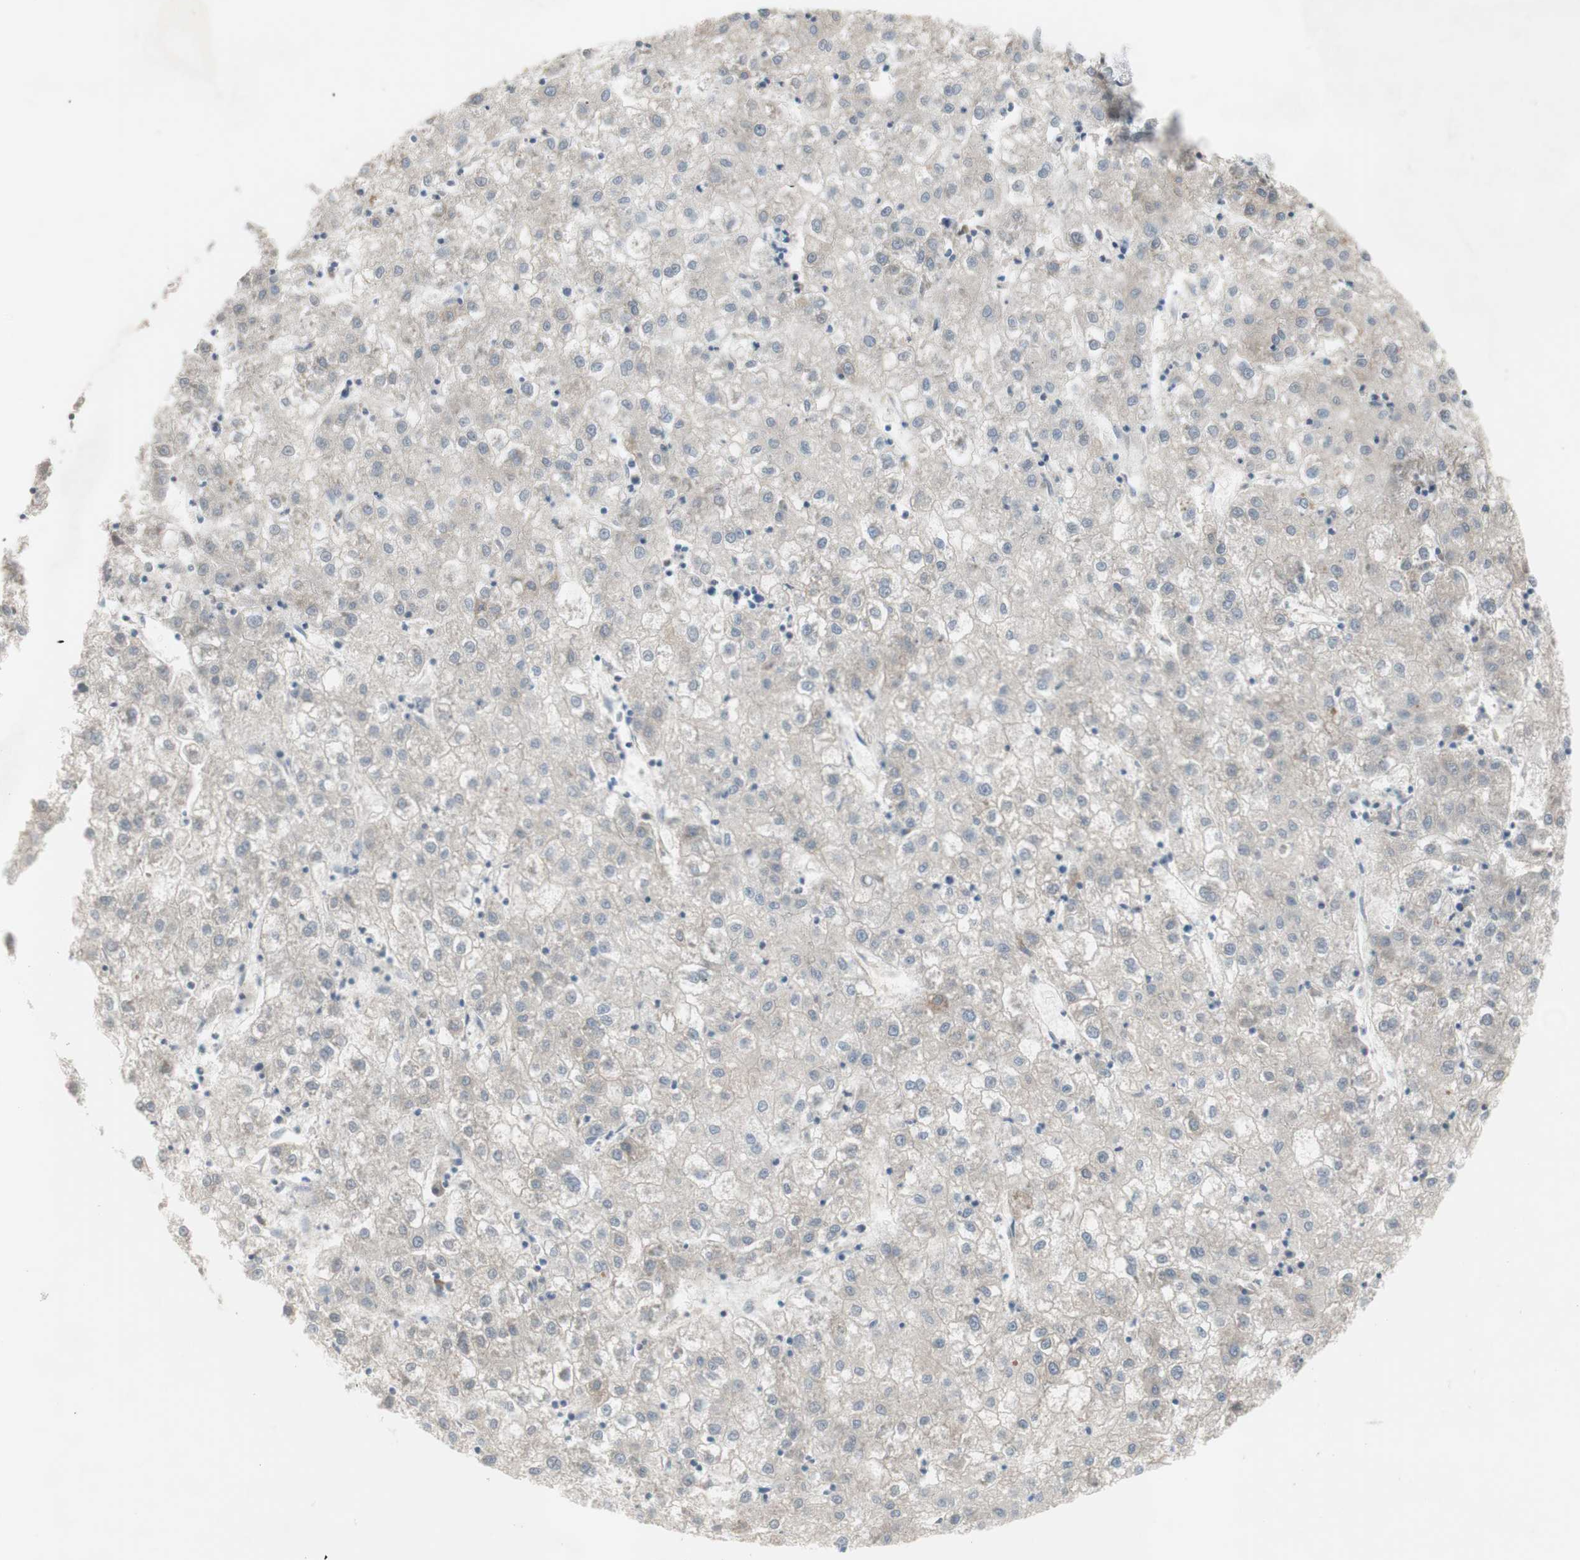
{"staining": {"intensity": "weak", "quantity": "25%-75%", "location": "cytoplasmic/membranous"}, "tissue": "liver cancer", "cell_type": "Tumor cells", "image_type": "cancer", "snomed": [{"axis": "morphology", "description": "Carcinoma, Hepatocellular, NOS"}, {"axis": "topography", "description": "Liver"}], "caption": "About 25%-75% of tumor cells in hepatocellular carcinoma (liver) show weak cytoplasmic/membranous protein staining as visualized by brown immunohistochemical staining.", "gene": "FDFT1", "patient": {"sex": "male", "age": 72}}